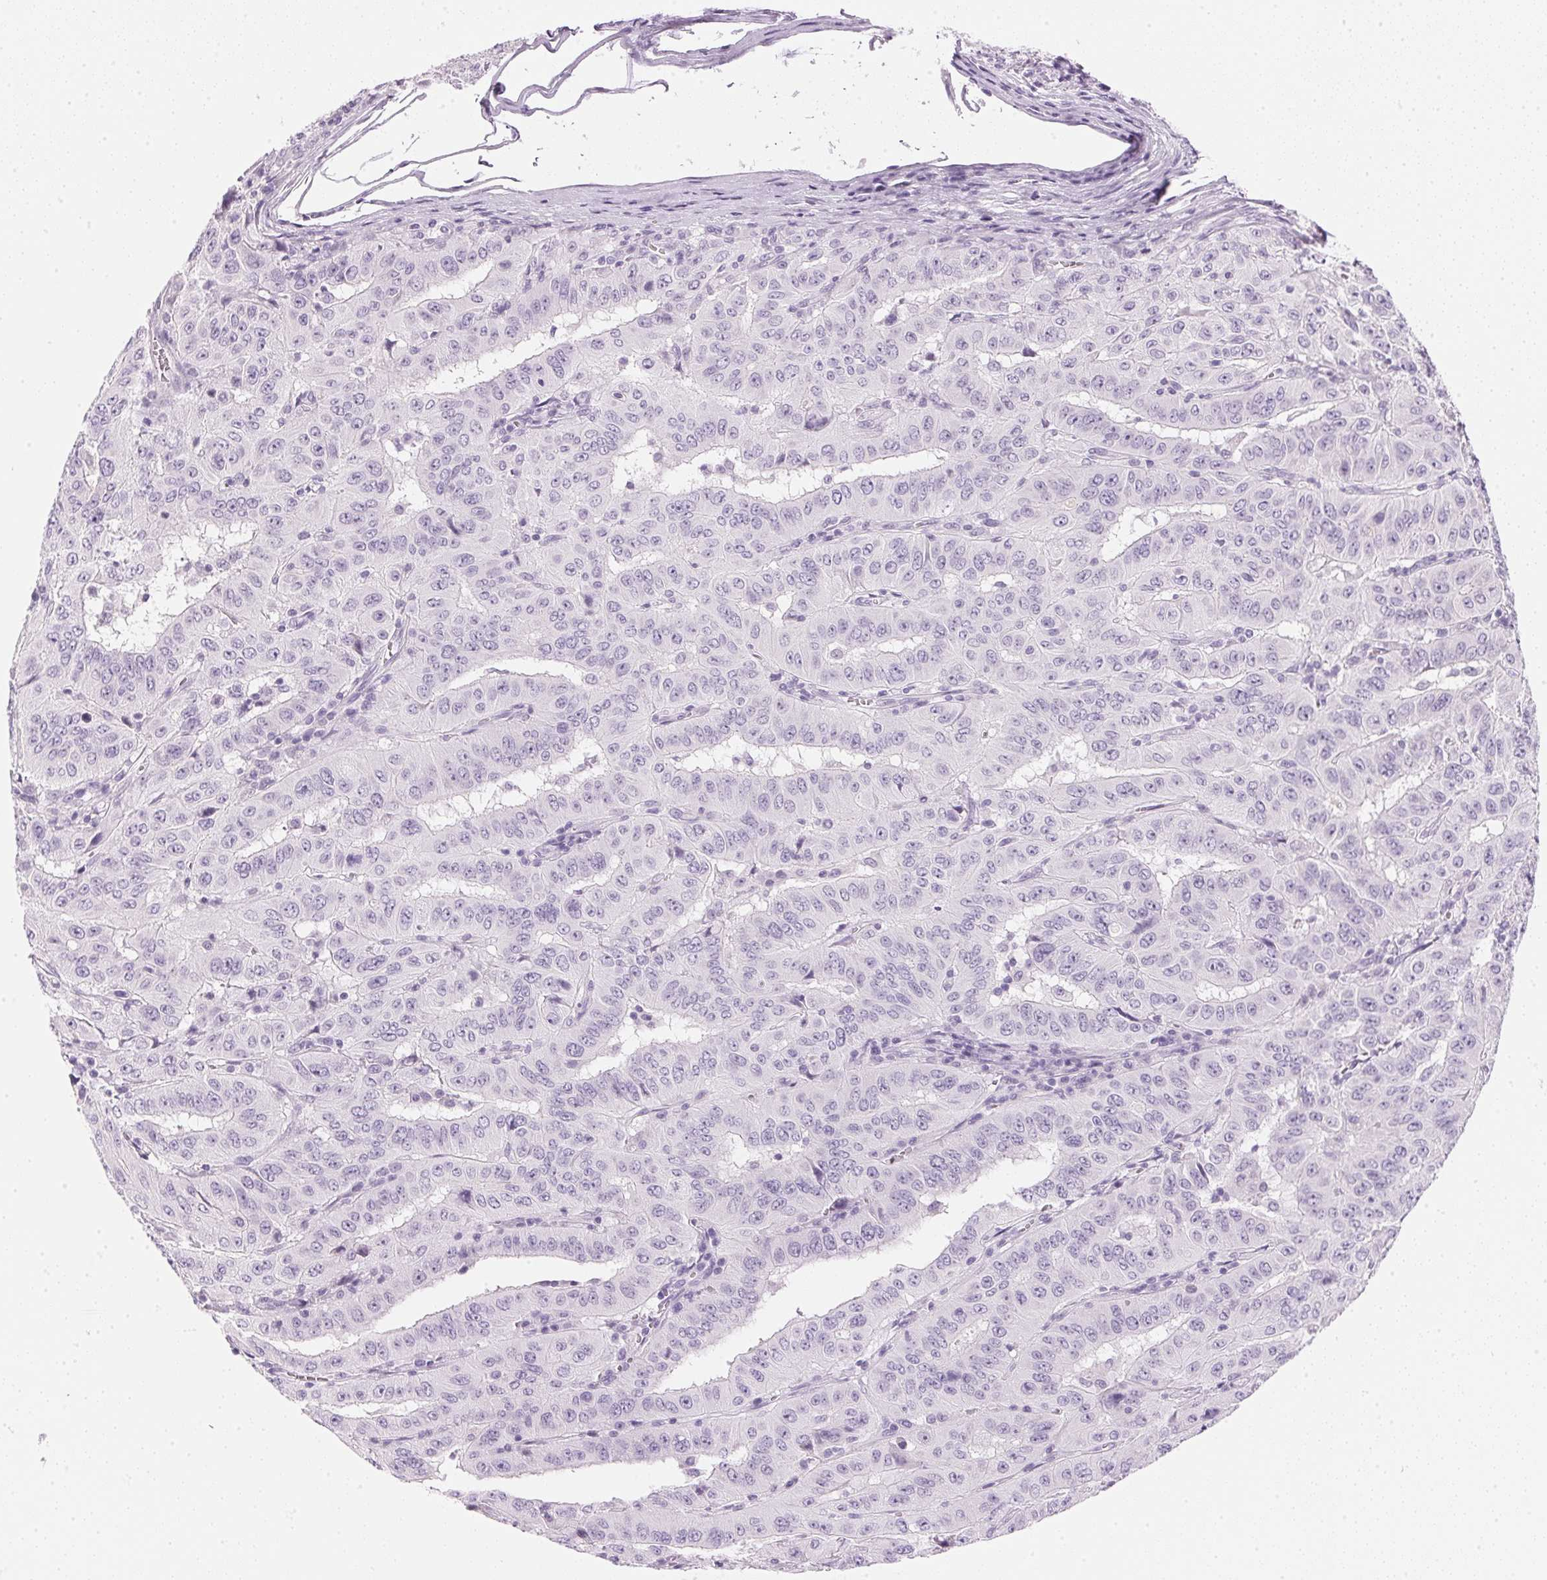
{"staining": {"intensity": "negative", "quantity": "none", "location": "none"}, "tissue": "pancreatic cancer", "cell_type": "Tumor cells", "image_type": "cancer", "snomed": [{"axis": "morphology", "description": "Adenocarcinoma, NOS"}, {"axis": "topography", "description": "Pancreas"}], "caption": "This is an immunohistochemistry (IHC) histopathology image of human pancreatic adenocarcinoma. There is no expression in tumor cells.", "gene": "IGFBP1", "patient": {"sex": "male", "age": 63}}